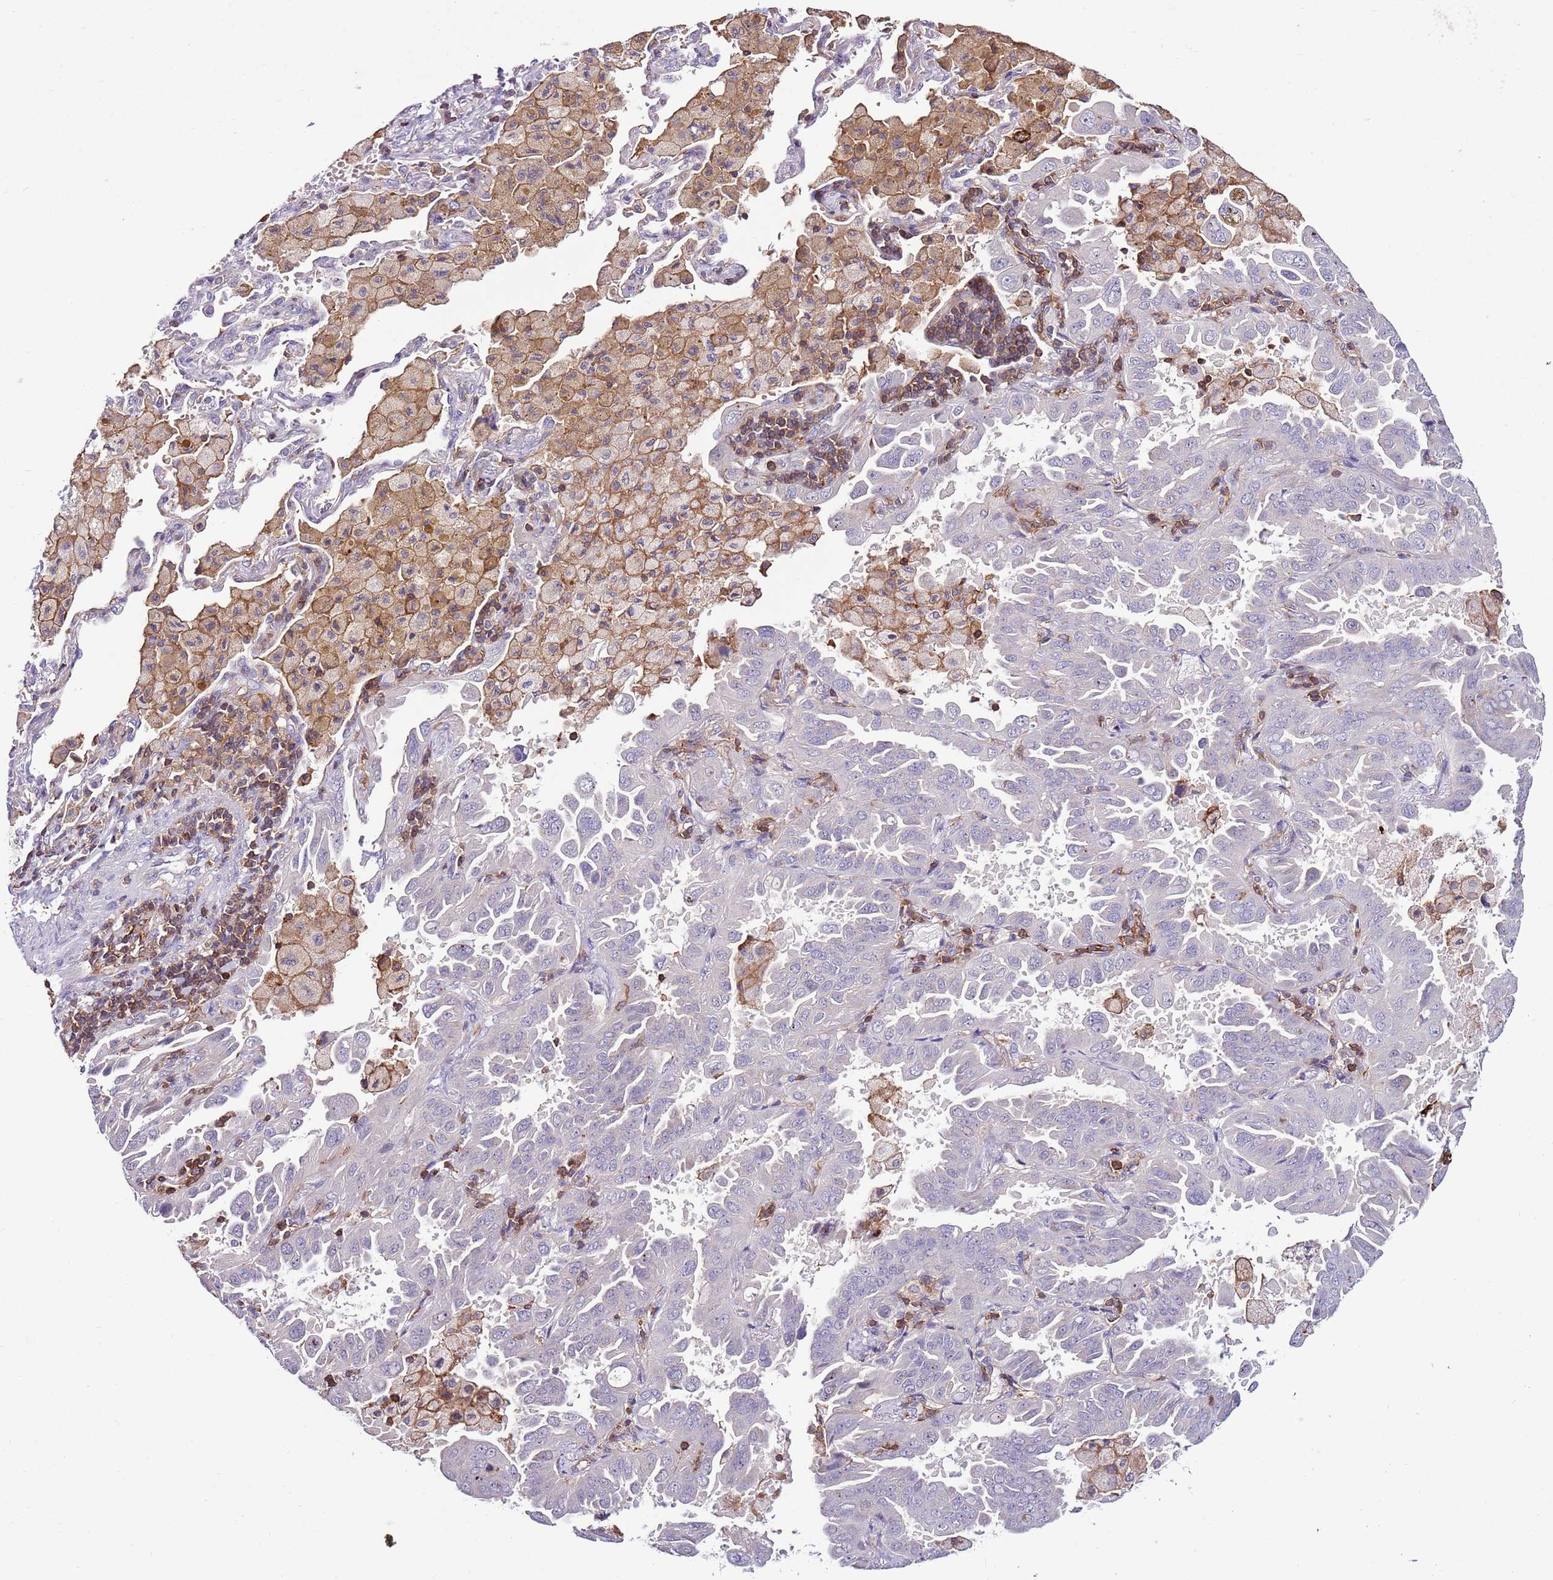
{"staining": {"intensity": "negative", "quantity": "none", "location": "none"}, "tissue": "lung cancer", "cell_type": "Tumor cells", "image_type": "cancer", "snomed": [{"axis": "morphology", "description": "Adenocarcinoma, NOS"}, {"axis": "topography", "description": "Lung"}], "caption": "Immunohistochemical staining of lung adenocarcinoma displays no significant expression in tumor cells.", "gene": "ZSWIM1", "patient": {"sex": "male", "age": 64}}